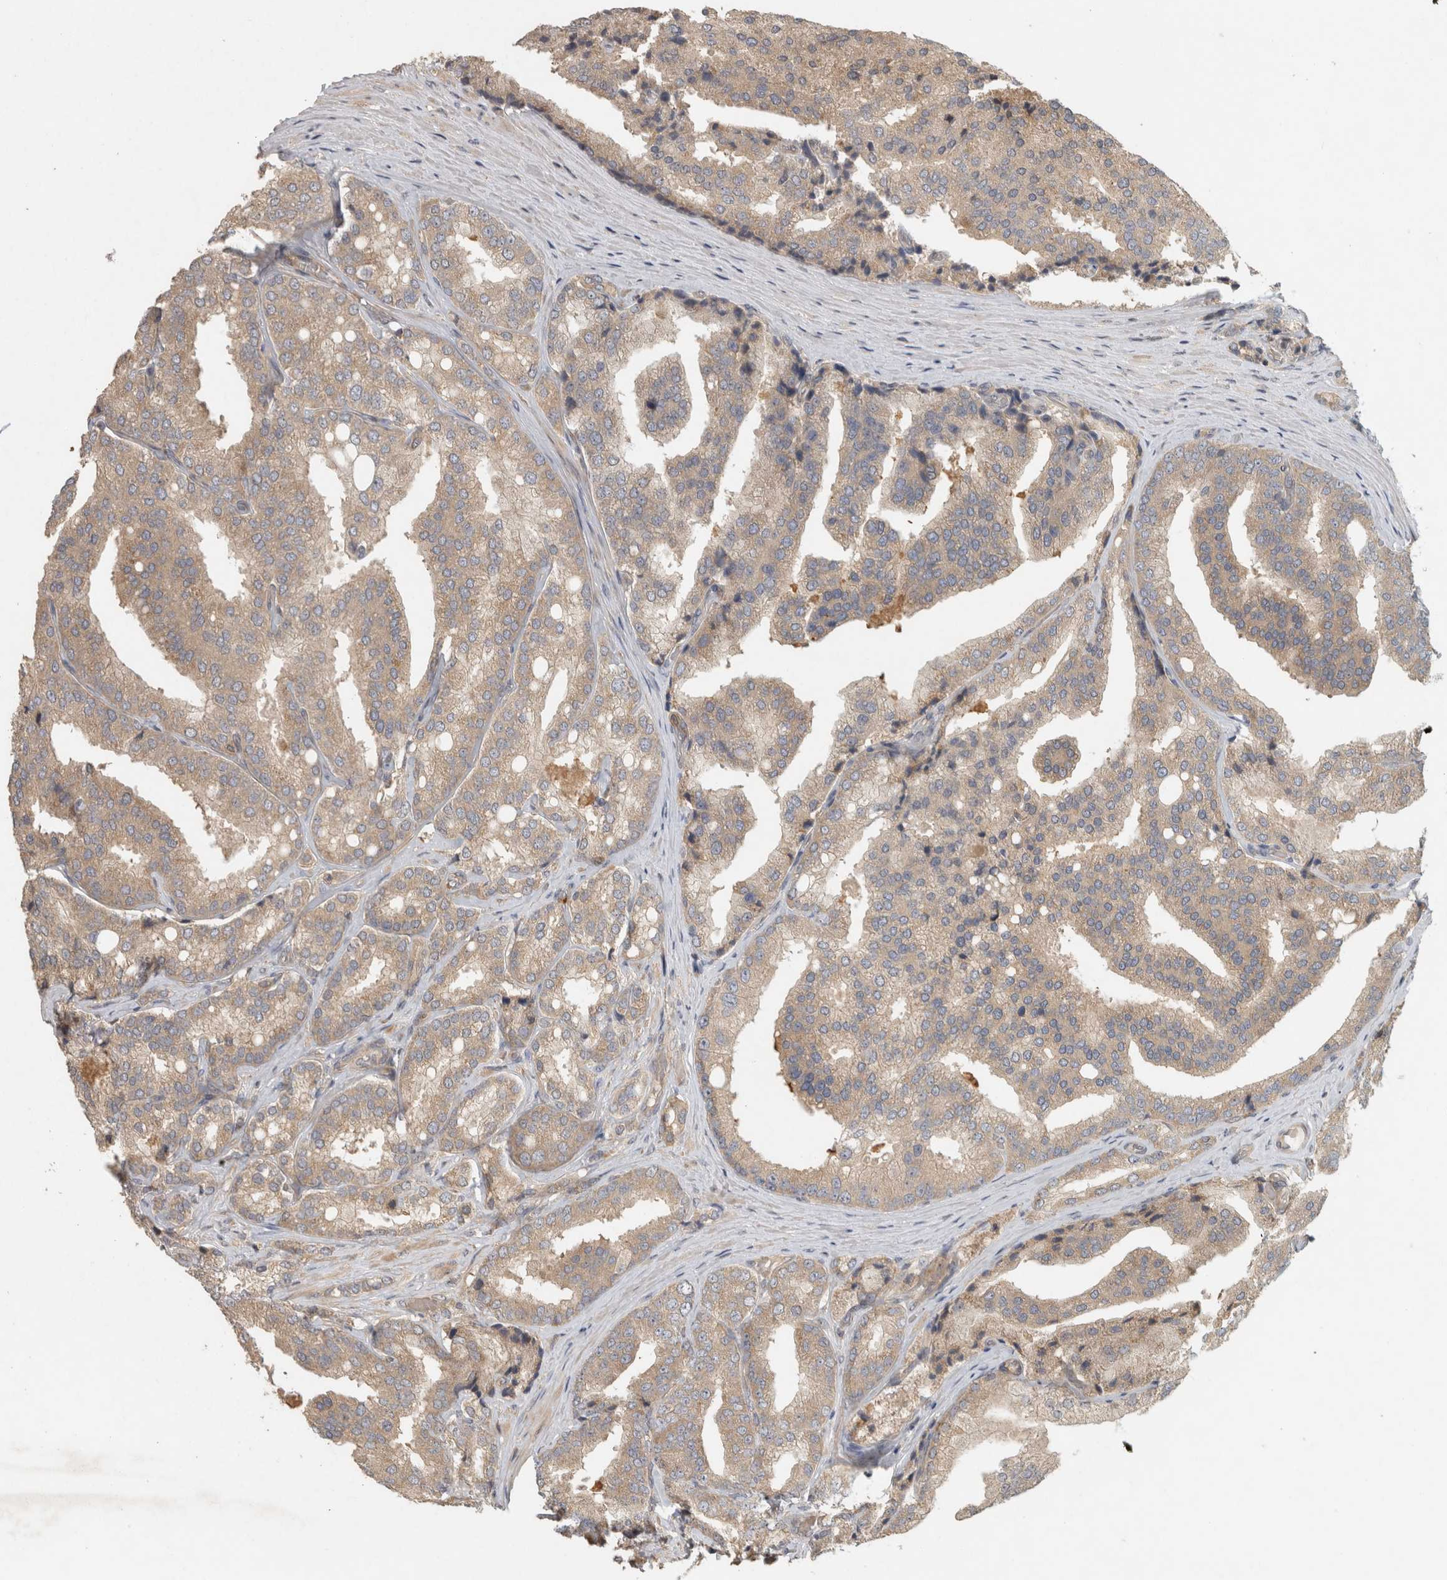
{"staining": {"intensity": "weak", "quantity": ">75%", "location": "cytoplasmic/membranous"}, "tissue": "prostate cancer", "cell_type": "Tumor cells", "image_type": "cancer", "snomed": [{"axis": "morphology", "description": "Adenocarcinoma, High grade"}, {"axis": "topography", "description": "Prostate"}], "caption": "High-power microscopy captured an immunohistochemistry (IHC) micrograph of prostate high-grade adenocarcinoma, revealing weak cytoplasmic/membranous staining in about >75% of tumor cells.", "gene": "VEPH1", "patient": {"sex": "male", "age": 50}}